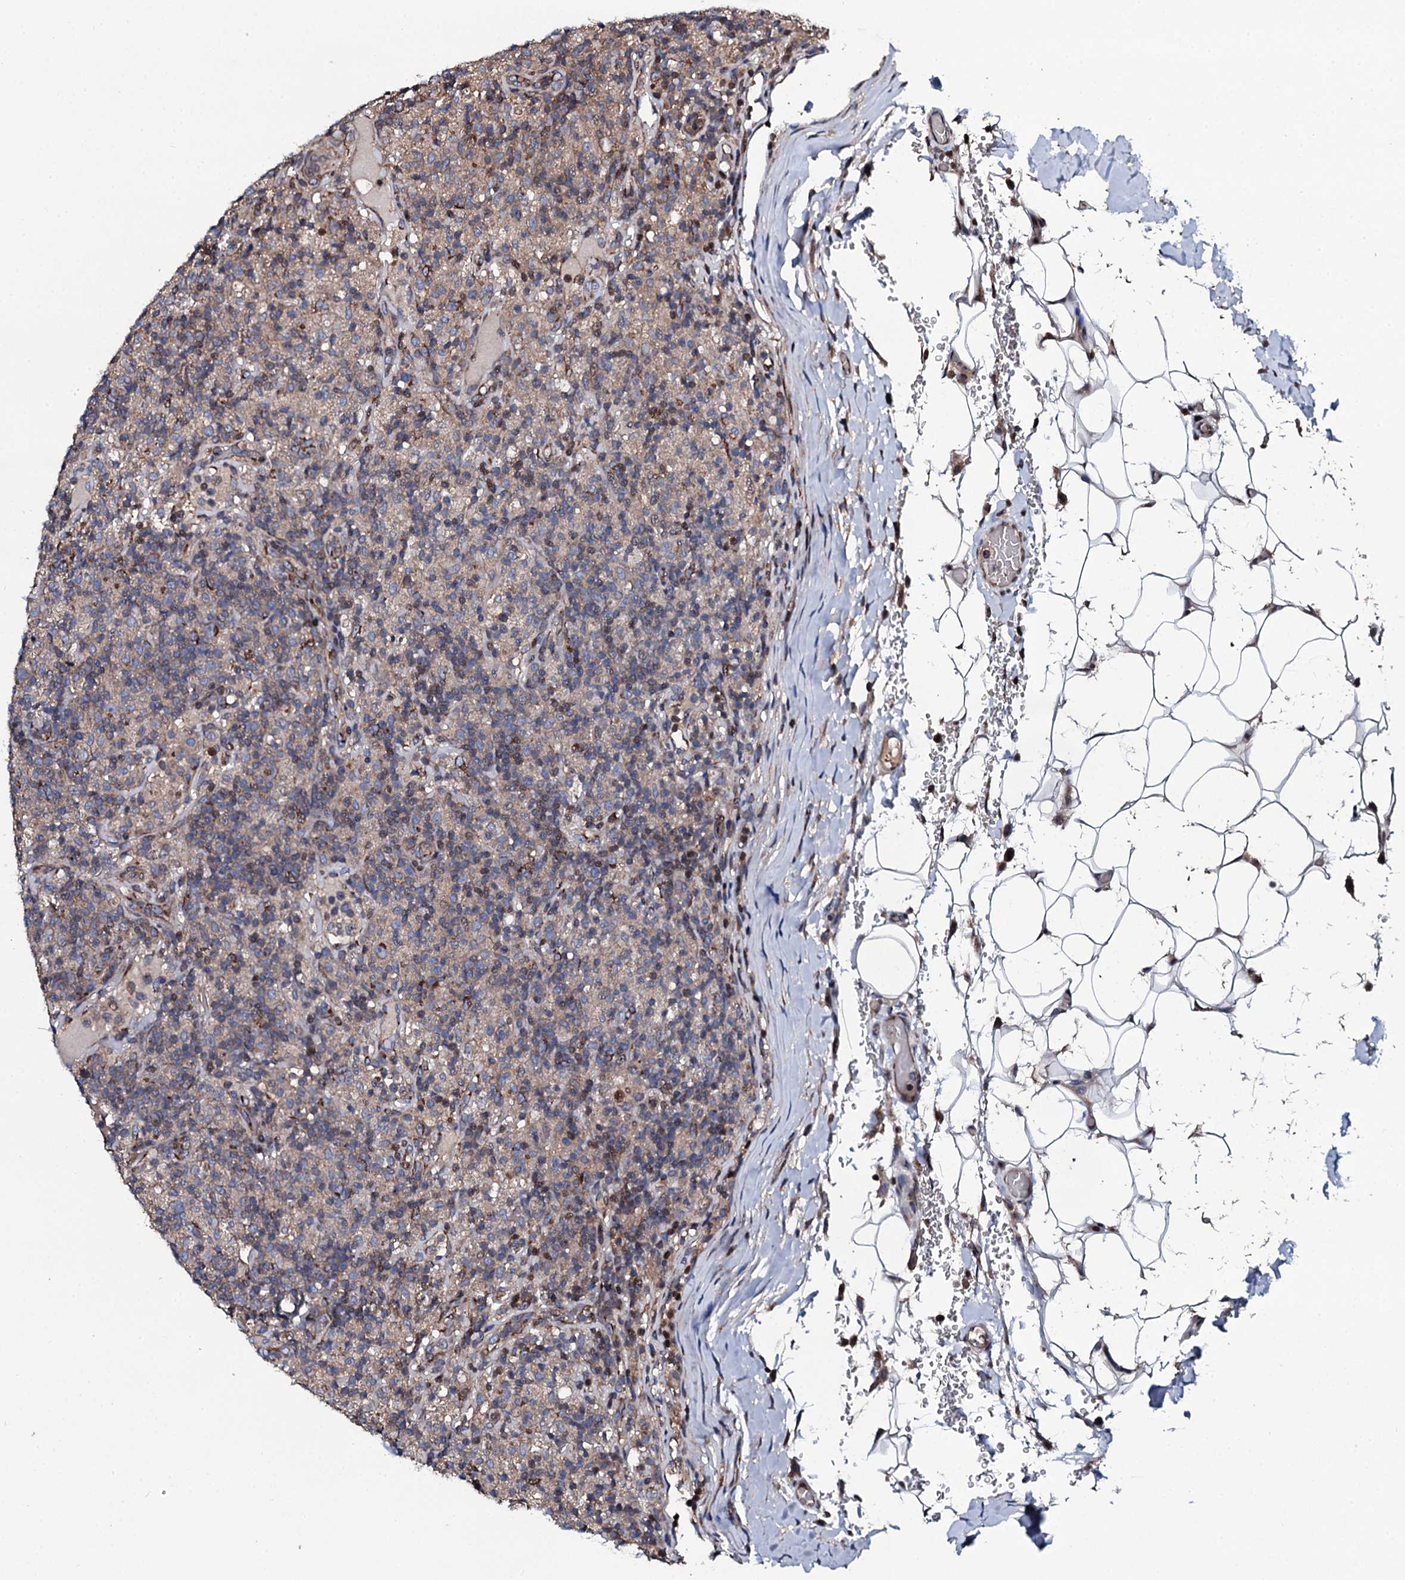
{"staining": {"intensity": "moderate", "quantity": ">75%", "location": "cytoplasmic/membranous"}, "tissue": "lymphoma", "cell_type": "Tumor cells", "image_type": "cancer", "snomed": [{"axis": "morphology", "description": "Hodgkin's disease, NOS"}, {"axis": "topography", "description": "Lymph node"}], "caption": "Protein staining by immunohistochemistry (IHC) shows moderate cytoplasmic/membranous staining in about >75% of tumor cells in Hodgkin's disease.", "gene": "PLET1", "patient": {"sex": "male", "age": 70}}